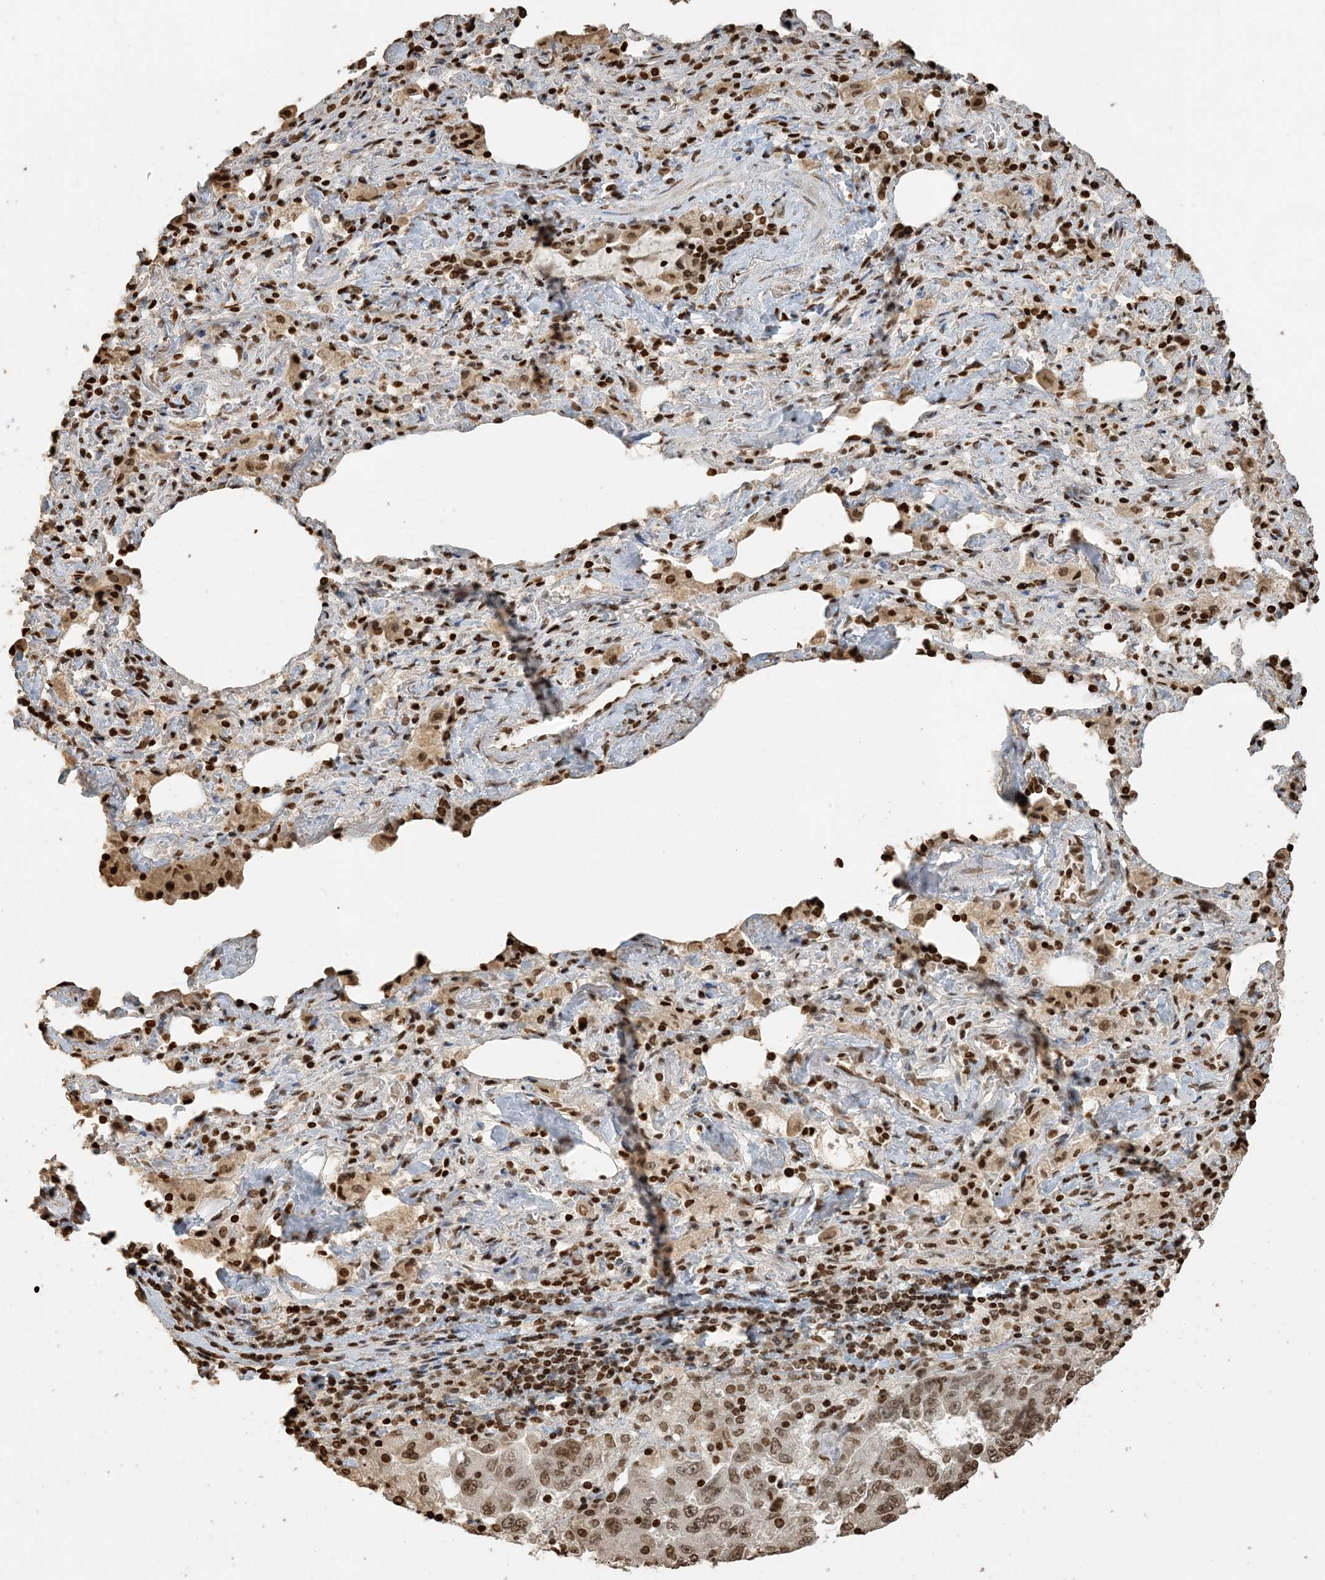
{"staining": {"intensity": "moderate", "quantity": ">75%", "location": "nuclear"}, "tissue": "lung cancer", "cell_type": "Tumor cells", "image_type": "cancer", "snomed": [{"axis": "morphology", "description": "Adenocarcinoma, NOS"}, {"axis": "topography", "description": "Lung"}], "caption": "Moderate nuclear positivity is seen in about >75% of tumor cells in adenocarcinoma (lung). (IHC, brightfield microscopy, high magnification).", "gene": "H3-3B", "patient": {"sex": "female", "age": 51}}